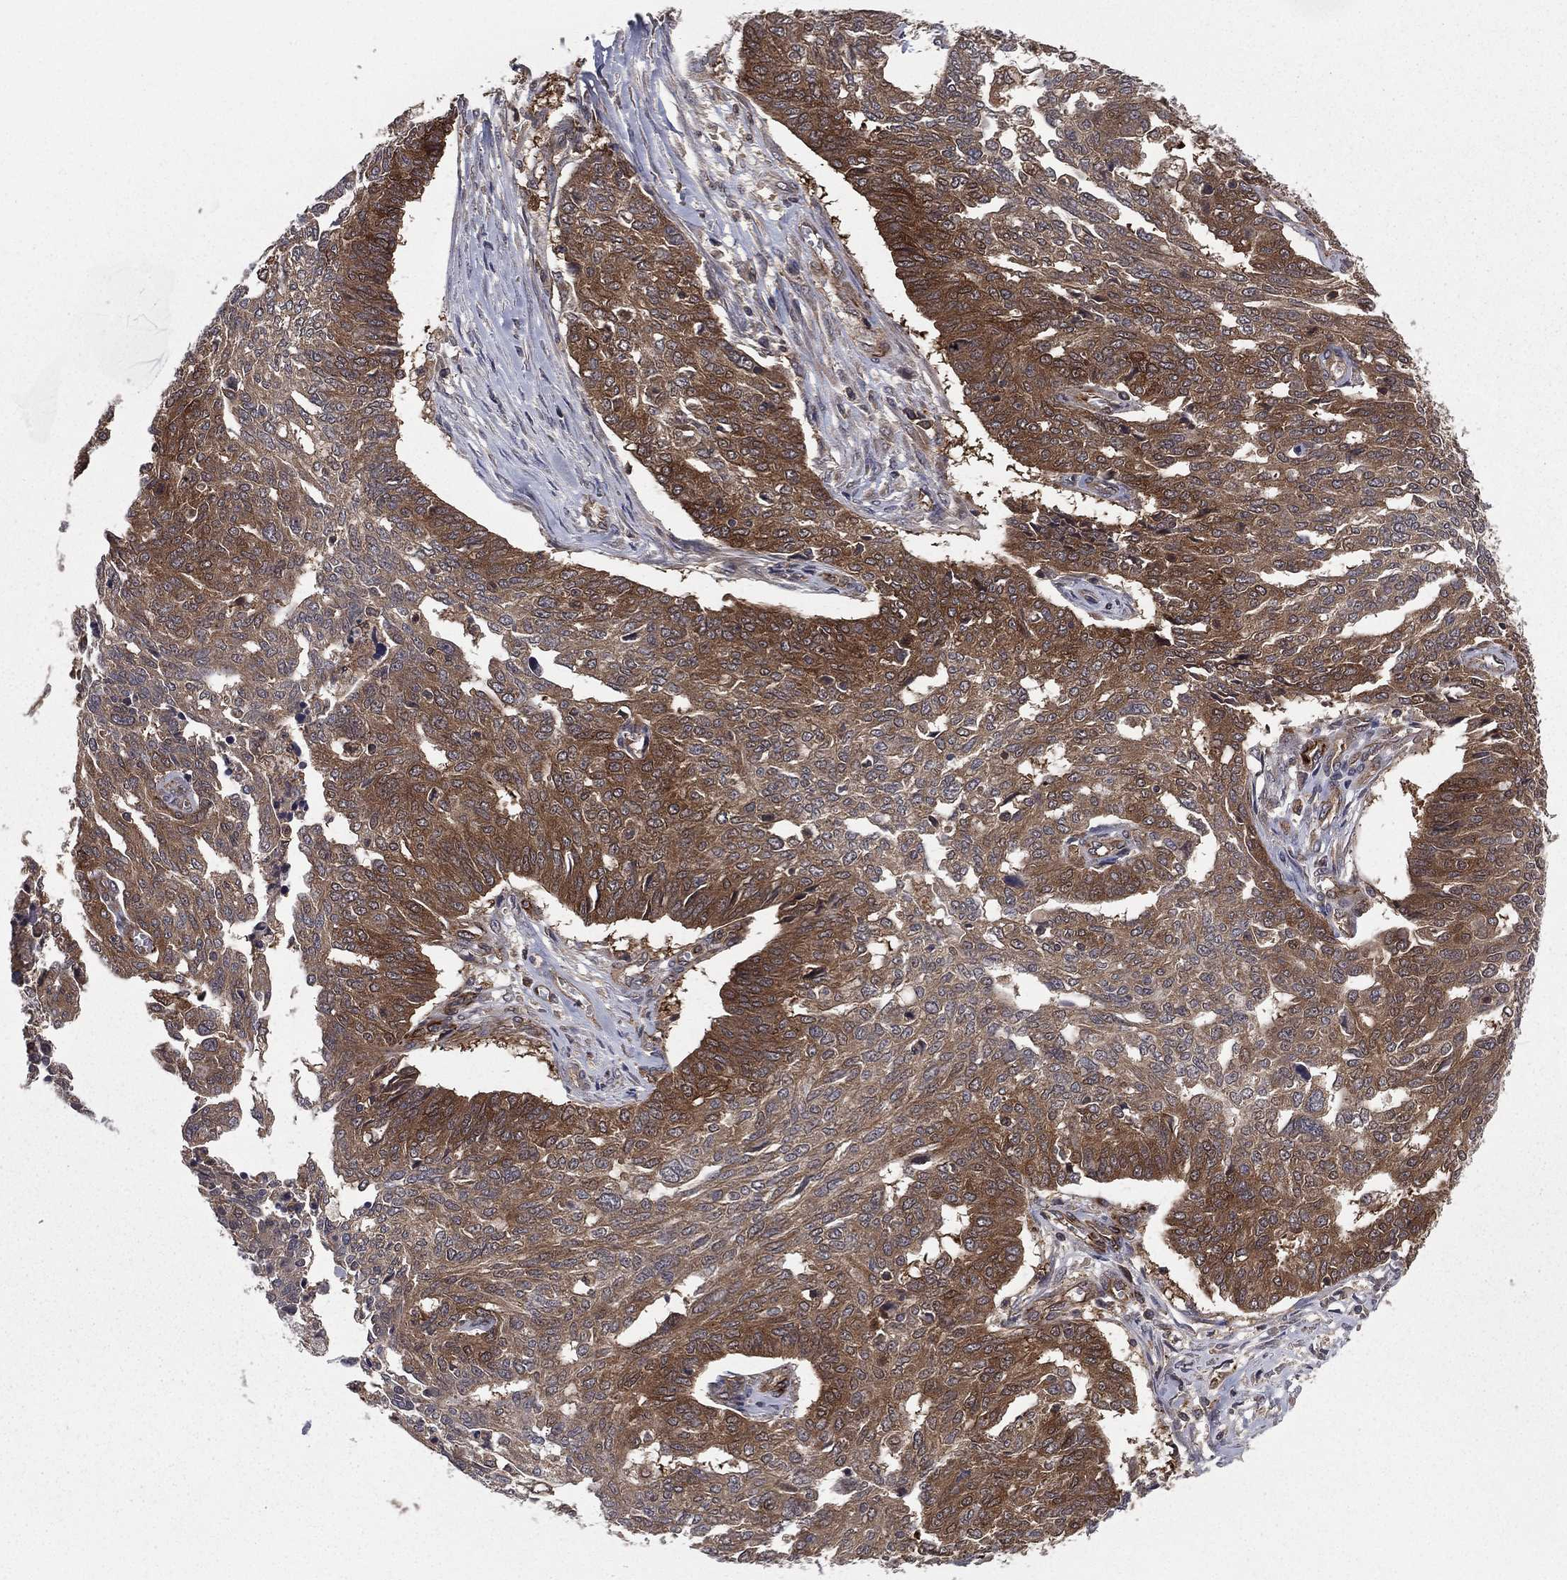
{"staining": {"intensity": "strong", "quantity": ">75%", "location": "cytoplasmic/membranous"}, "tissue": "ovarian cancer", "cell_type": "Tumor cells", "image_type": "cancer", "snomed": [{"axis": "morphology", "description": "Cystadenocarcinoma, serous, NOS"}, {"axis": "topography", "description": "Ovary"}], "caption": "Immunohistochemical staining of human ovarian cancer (serous cystadenocarcinoma) displays high levels of strong cytoplasmic/membranous protein expression in about >75% of tumor cells. Immunohistochemistry stains the protein of interest in brown and the nuclei are stained blue.", "gene": "CERT1", "patient": {"sex": "female", "age": 67}}